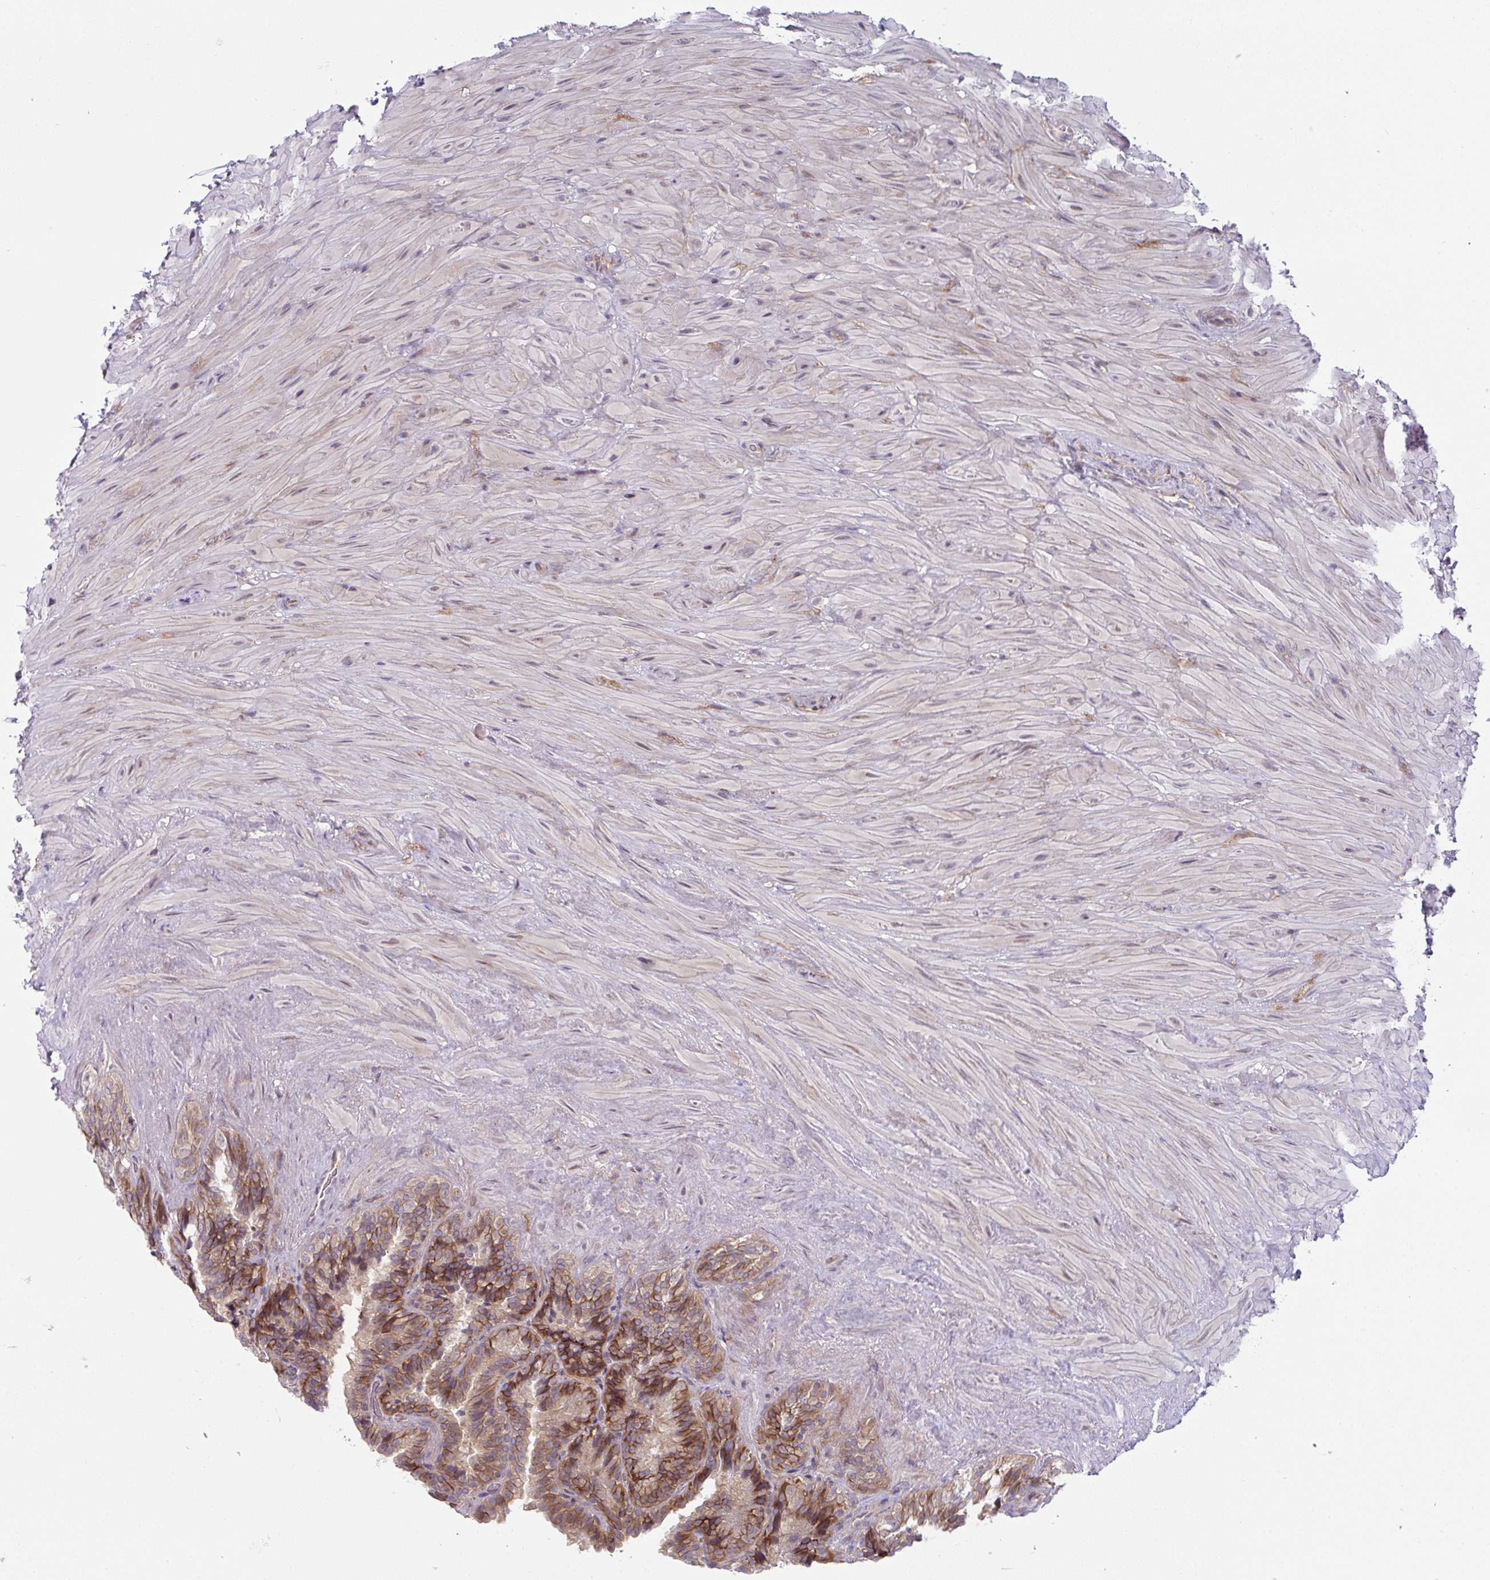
{"staining": {"intensity": "moderate", "quantity": ">75%", "location": "cytoplasmic/membranous"}, "tissue": "seminal vesicle", "cell_type": "Glandular cells", "image_type": "normal", "snomed": [{"axis": "morphology", "description": "Normal tissue, NOS"}, {"axis": "topography", "description": "Seminal veicle"}], "caption": "Immunohistochemical staining of normal human seminal vesicle displays moderate cytoplasmic/membranous protein positivity in about >75% of glandular cells. (DAB (3,3'-diaminobenzidine) = brown stain, brightfield microscopy at high magnification).", "gene": "CASP9", "patient": {"sex": "male", "age": 60}}